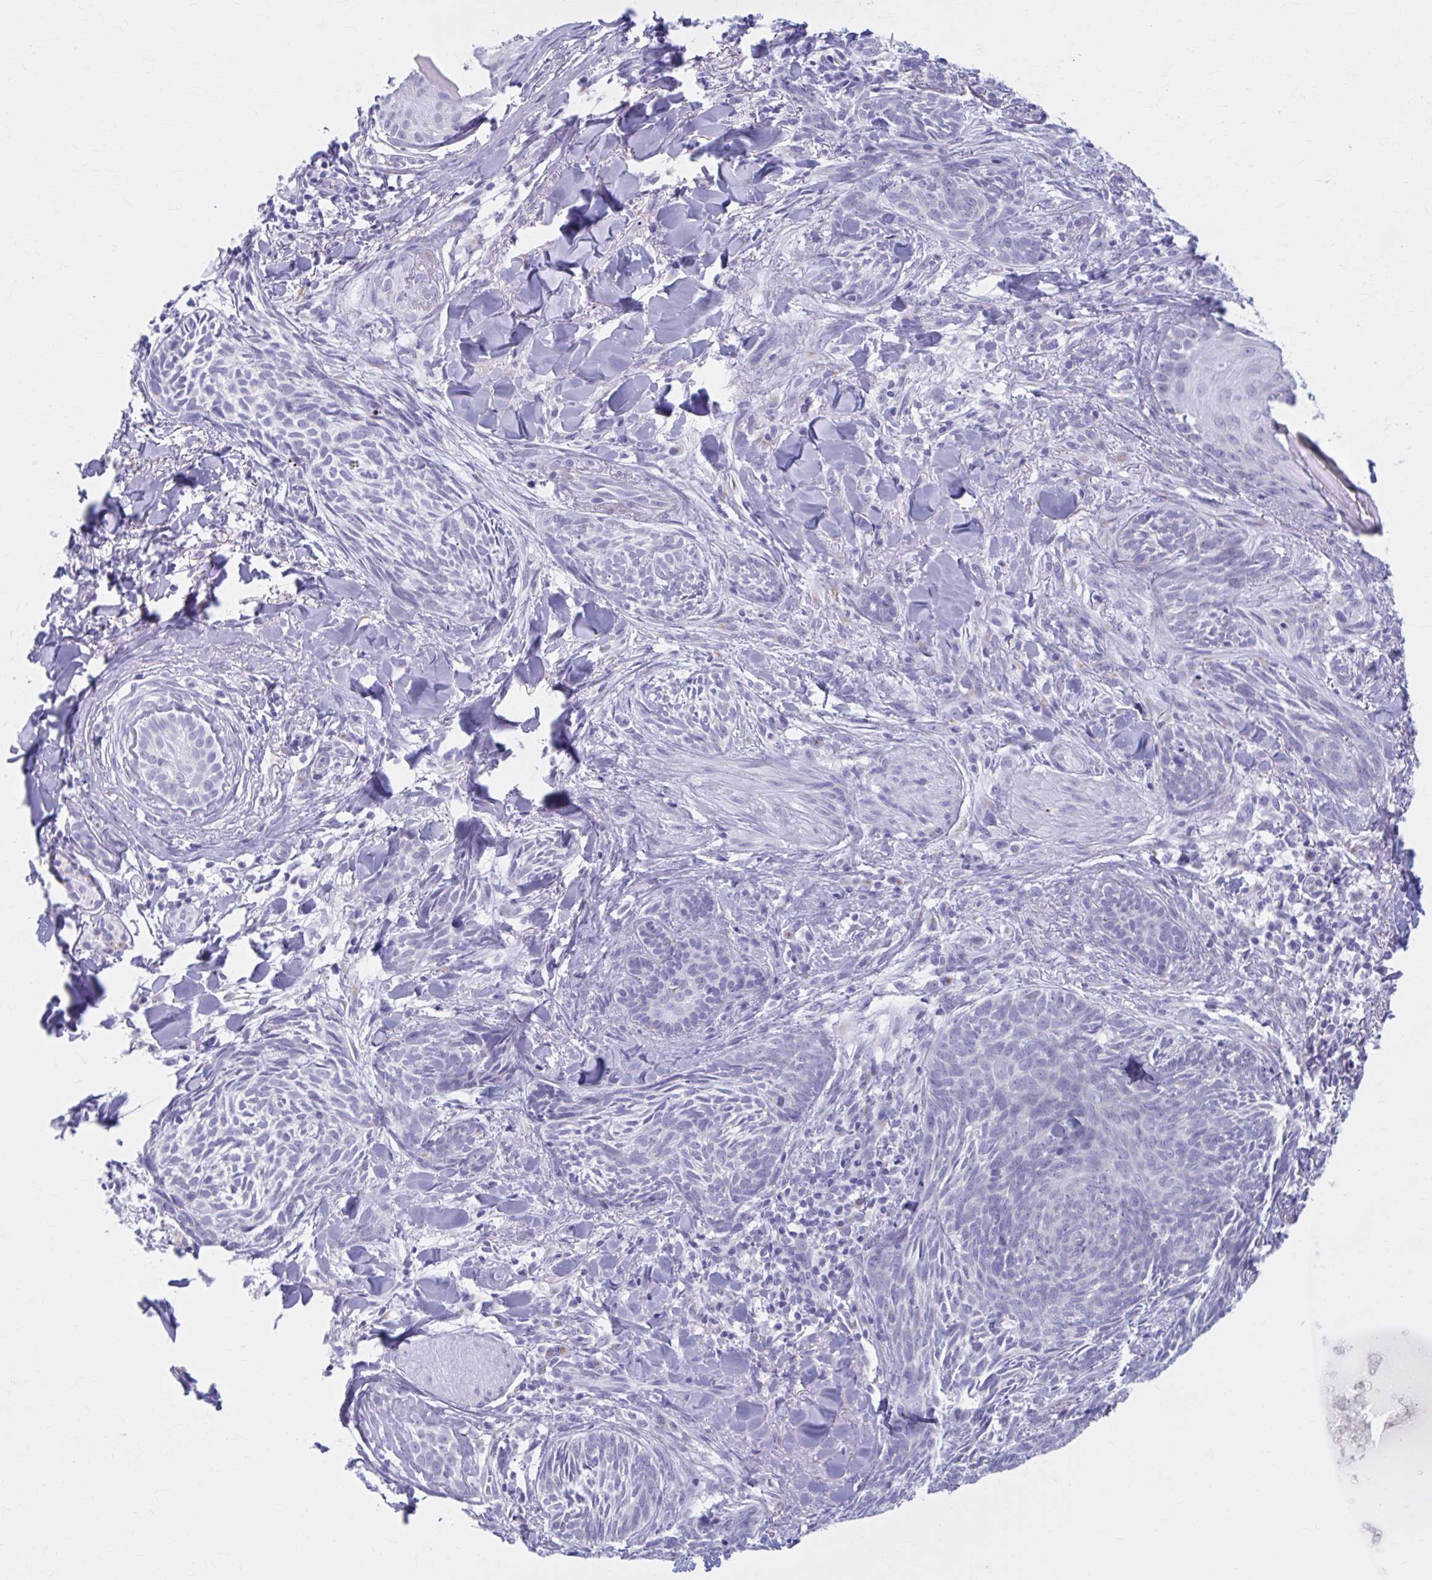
{"staining": {"intensity": "negative", "quantity": "none", "location": "none"}, "tissue": "skin cancer", "cell_type": "Tumor cells", "image_type": "cancer", "snomed": [{"axis": "morphology", "description": "Basal cell carcinoma"}, {"axis": "topography", "description": "Skin"}], "caption": "Immunohistochemistry (IHC) of basal cell carcinoma (skin) demonstrates no expression in tumor cells. (DAB immunohistochemistry, high magnification).", "gene": "KCNE2", "patient": {"sex": "female", "age": 93}}